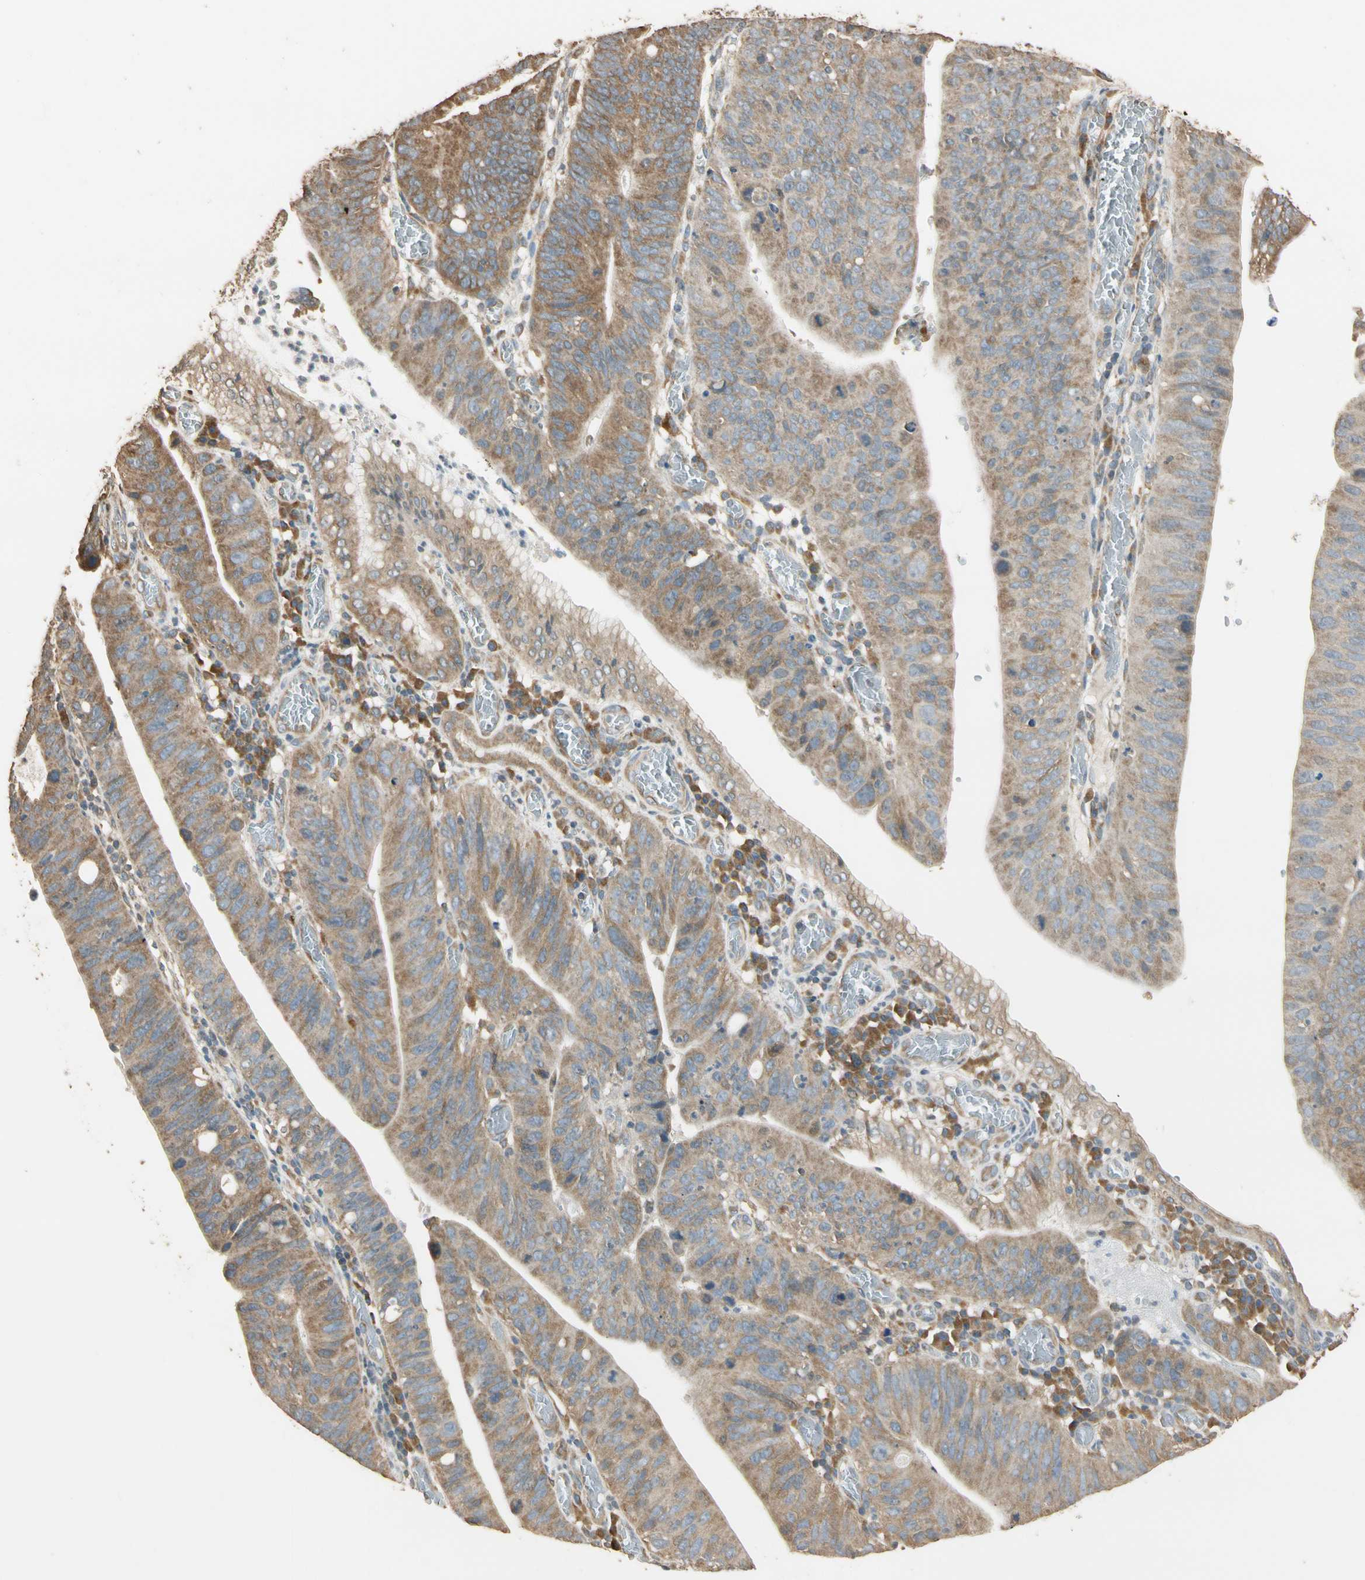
{"staining": {"intensity": "moderate", "quantity": ">75%", "location": "cytoplasmic/membranous"}, "tissue": "stomach cancer", "cell_type": "Tumor cells", "image_type": "cancer", "snomed": [{"axis": "morphology", "description": "Adenocarcinoma, NOS"}, {"axis": "topography", "description": "Stomach"}], "caption": "Stomach cancer stained with immunohistochemistry (IHC) reveals moderate cytoplasmic/membranous positivity in approximately >75% of tumor cells. (DAB (3,3'-diaminobenzidine) IHC with brightfield microscopy, high magnification).", "gene": "STX18", "patient": {"sex": "male", "age": 59}}